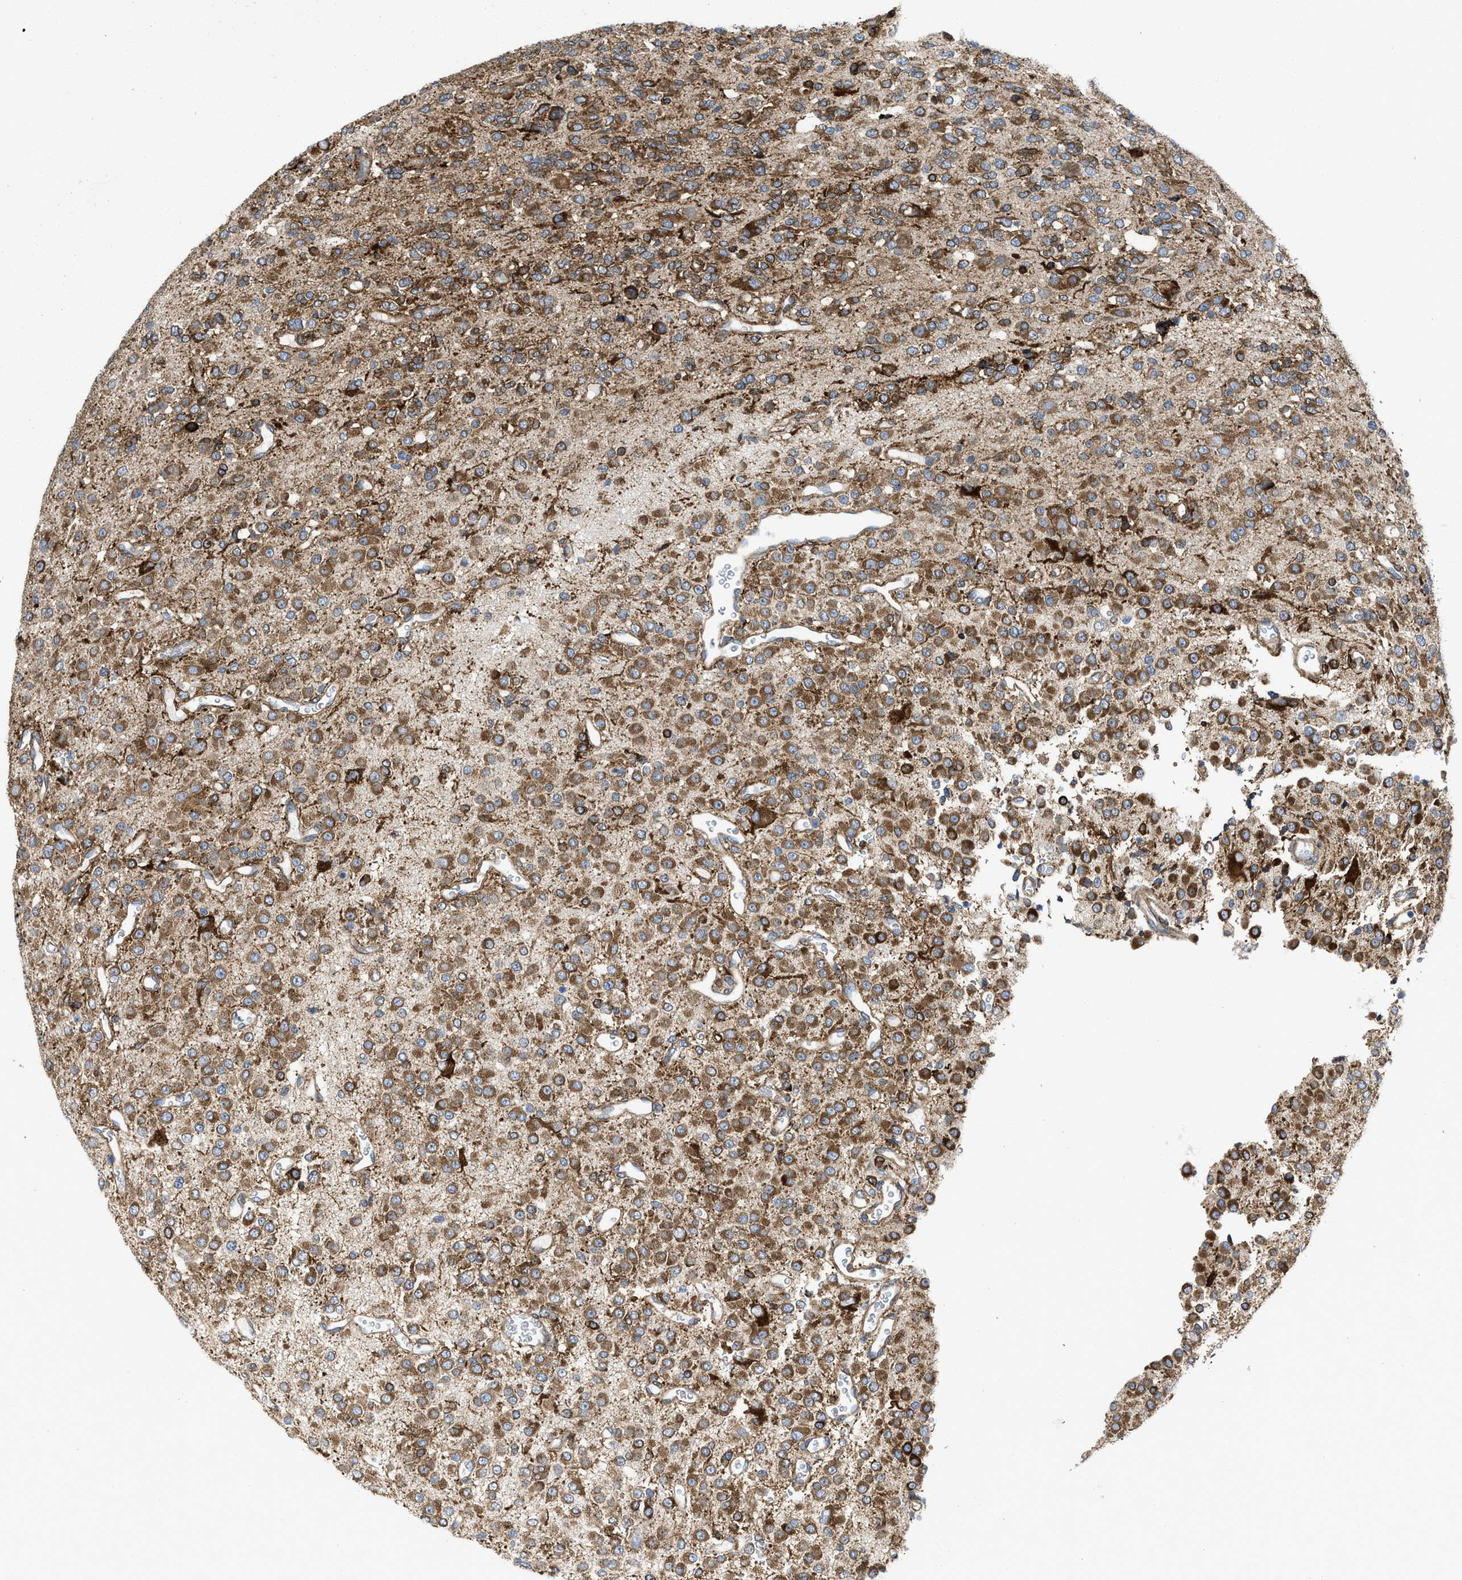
{"staining": {"intensity": "moderate", "quantity": ">75%", "location": "cytoplasmic/membranous"}, "tissue": "glioma", "cell_type": "Tumor cells", "image_type": "cancer", "snomed": [{"axis": "morphology", "description": "Glioma, malignant, Low grade"}, {"axis": "topography", "description": "Brain"}], "caption": "The micrograph displays a brown stain indicating the presence of a protein in the cytoplasmic/membranous of tumor cells in glioma.", "gene": "ERLIN2", "patient": {"sex": "male", "age": 38}}